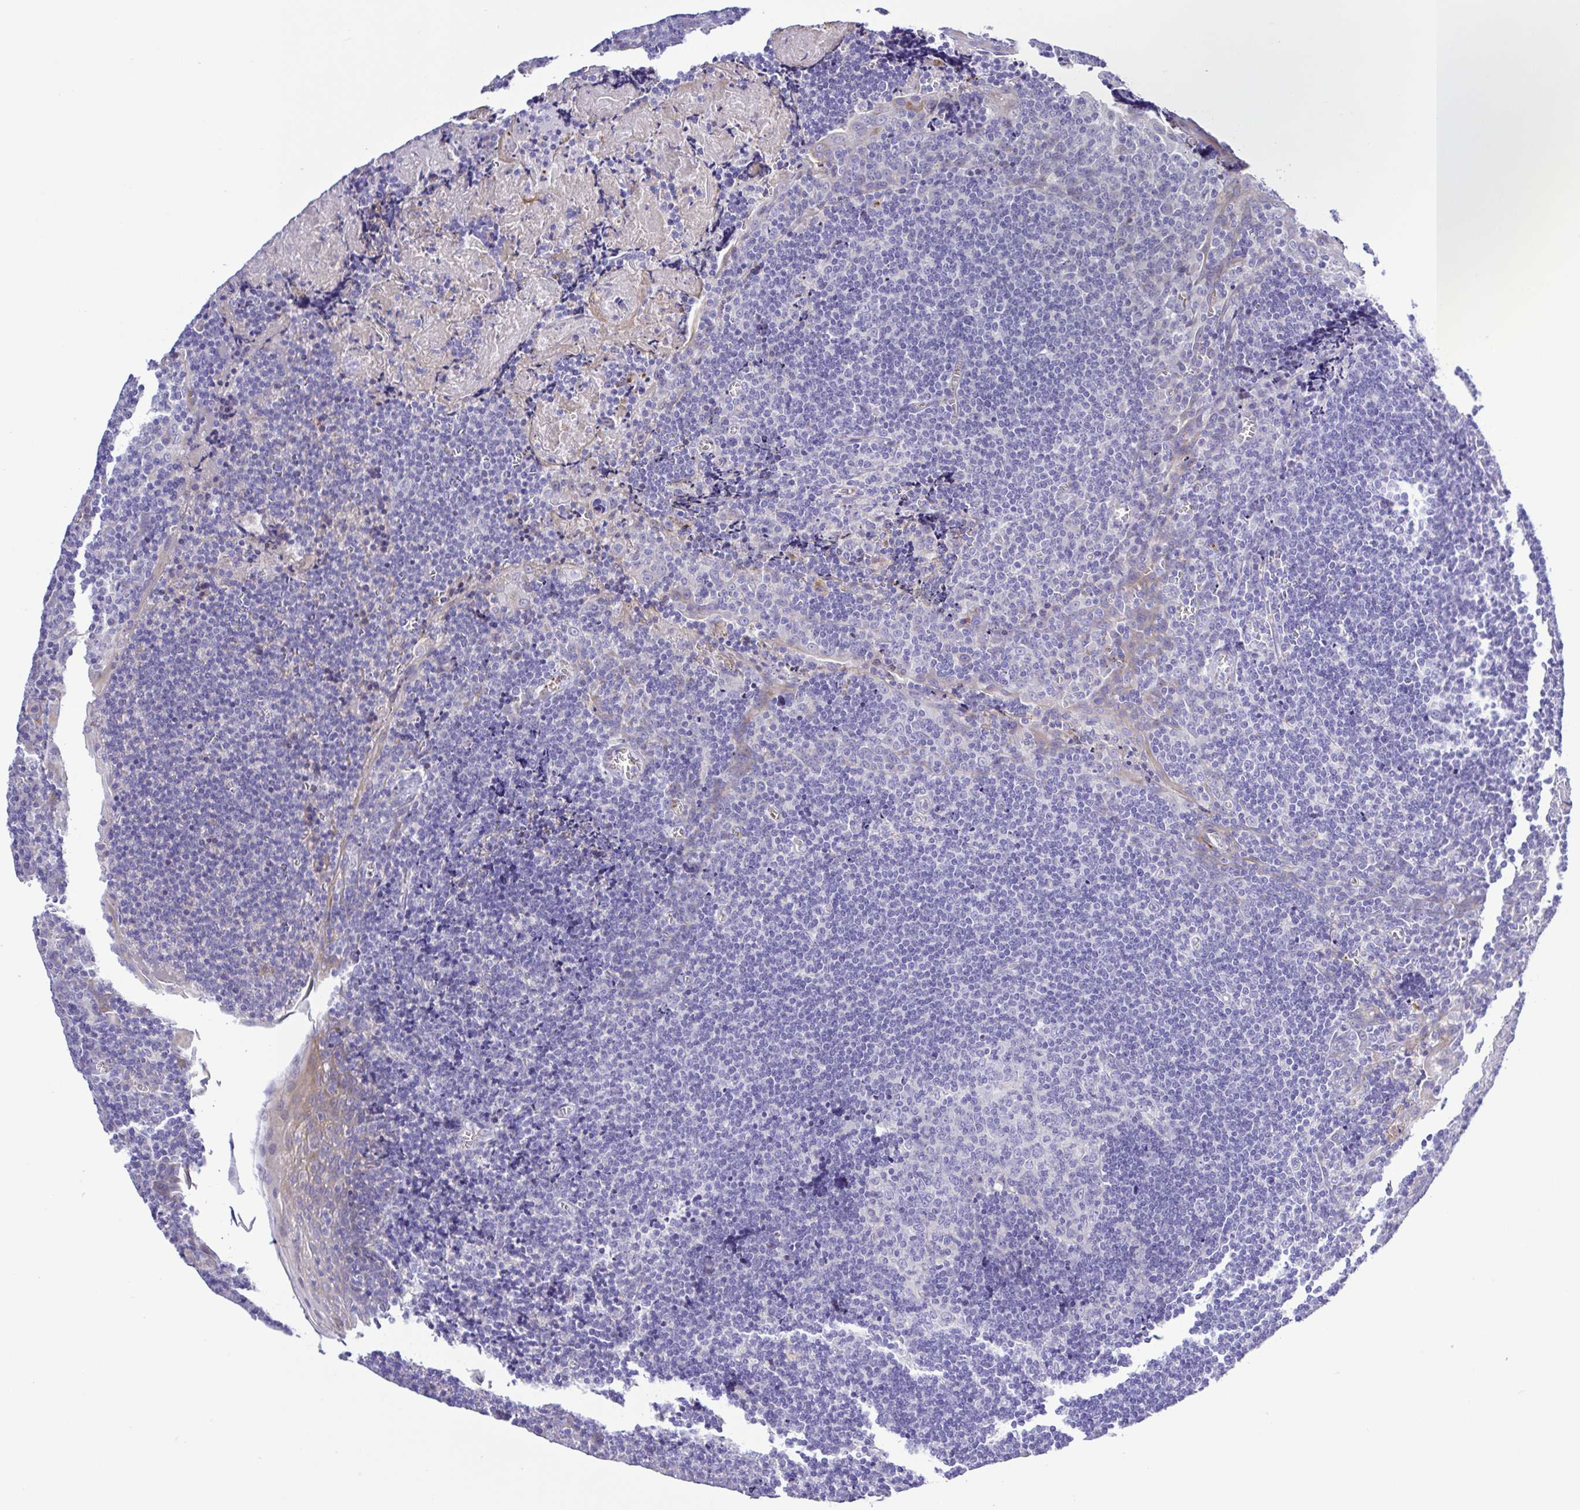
{"staining": {"intensity": "negative", "quantity": "none", "location": "none"}, "tissue": "tonsil", "cell_type": "Germinal center cells", "image_type": "normal", "snomed": [{"axis": "morphology", "description": "Normal tissue, NOS"}, {"axis": "morphology", "description": "Inflammation, NOS"}, {"axis": "topography", "description": "Tonsil"}], "caption": "This is a histopathology image of immunohistochemistry staining of unremarkable tonsil, which shows no expression in germinal center cells. (Stains: DAB (3,3'-diaminobenzidine) IHC with hematoxylin counter stain, Microscopy: brightfield microscopy at high magnification).", "gene": "GABBR2", "patient": {"sex": "female", "age": 31}}